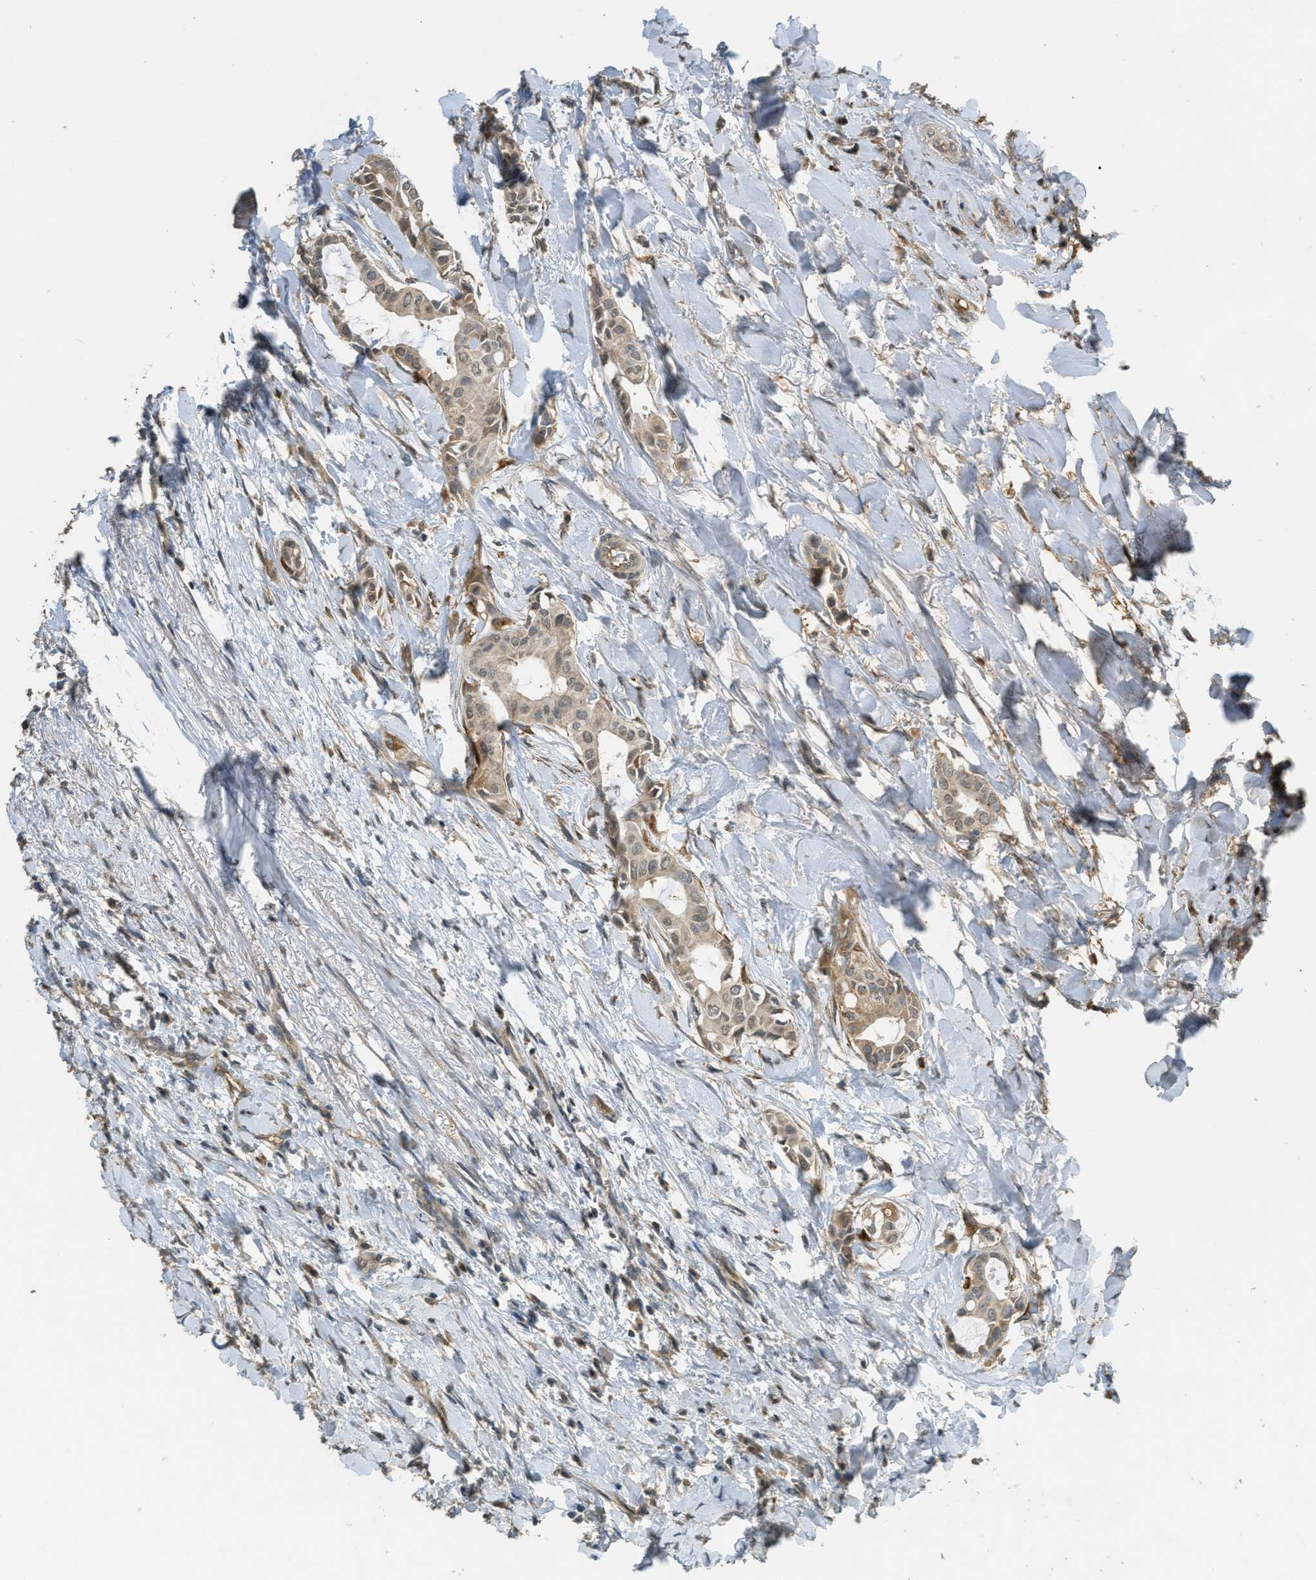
{"staining": {"intensity": "weak", "quantity": ">75%", "location": "cytoplasmic/membranous"}, "tissue": "head and neck cancer", "cell_type": "Tumor cells", "image_type": "cancer", "snomed": [{"axis": "morphology", "description": "Adenocarcinoma, NOS"}, {"axis": "topography", "description": "Salivary gland"}, {"axis": "topography", "description": "Head-Neck"}], "caption": "A high-resolution photomicrograph shows immunohistochemistry staining of head and neck cancer, which exhibits weak cytoplasmic/membranous expression in approximately >75% of tumor cells.", "gene": "IGF2BP2", "patient": {"sex": "female", "age": 59}}